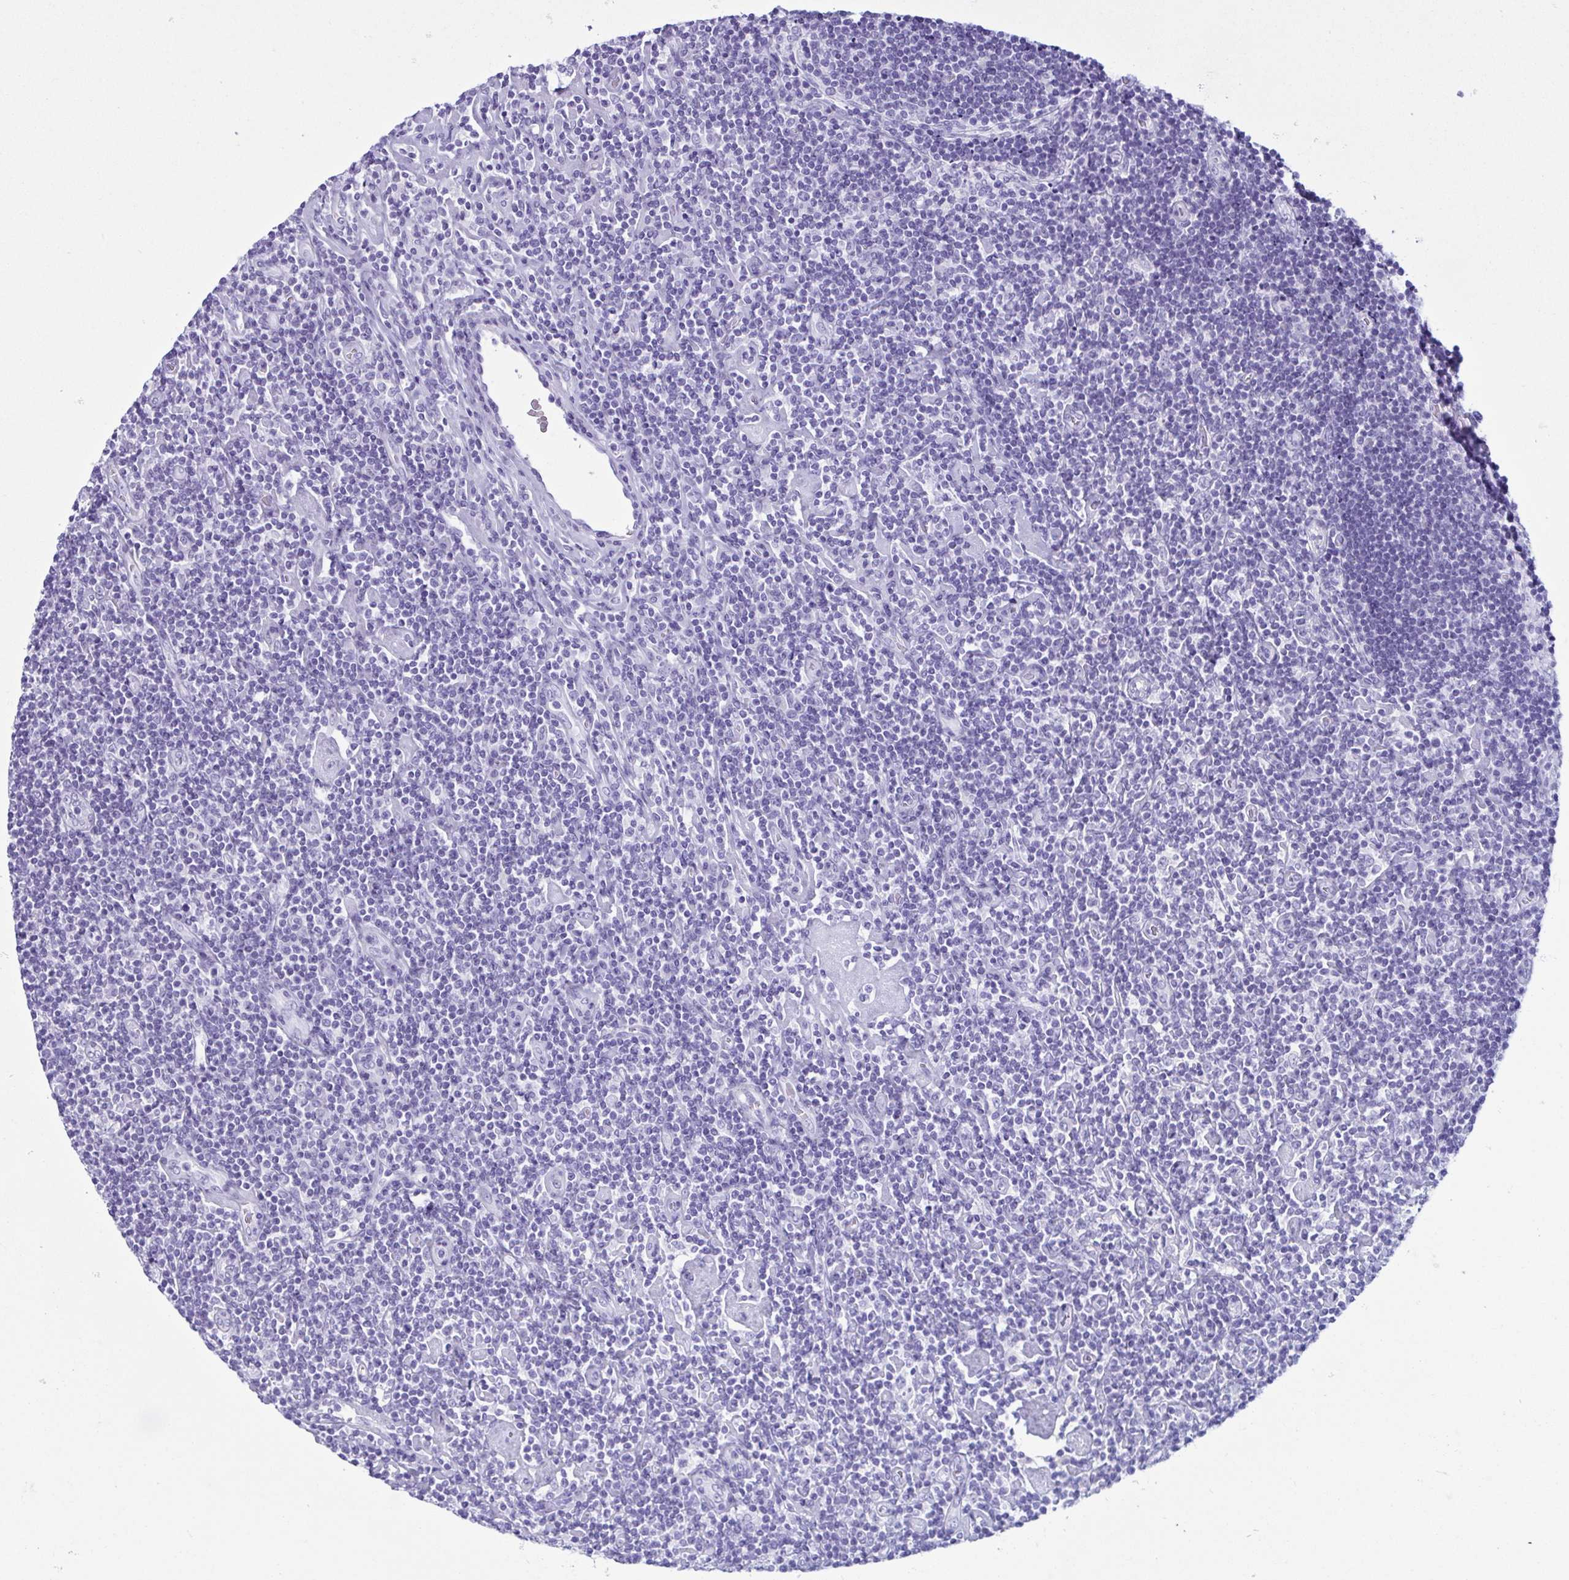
{"staining": {"intensity": "negative", "quantity": "none", "location": "none"}, "tissue": "lymphoma", "cell_type": "Tumor cells", "image_type": "cancer", "snomed": [{"axis": "morphology", "description": "Hodgkin's disease, NOS"}, {"axis": "topography", "description": "Lymph node"}], "caption": "Photomicrograph shows no significant protein staining in tumor cells of Hodgkin's disease. (DAB IHC, high magnification).", "gene": "LTF", "patient": {"sex": "male", "age": 40}}